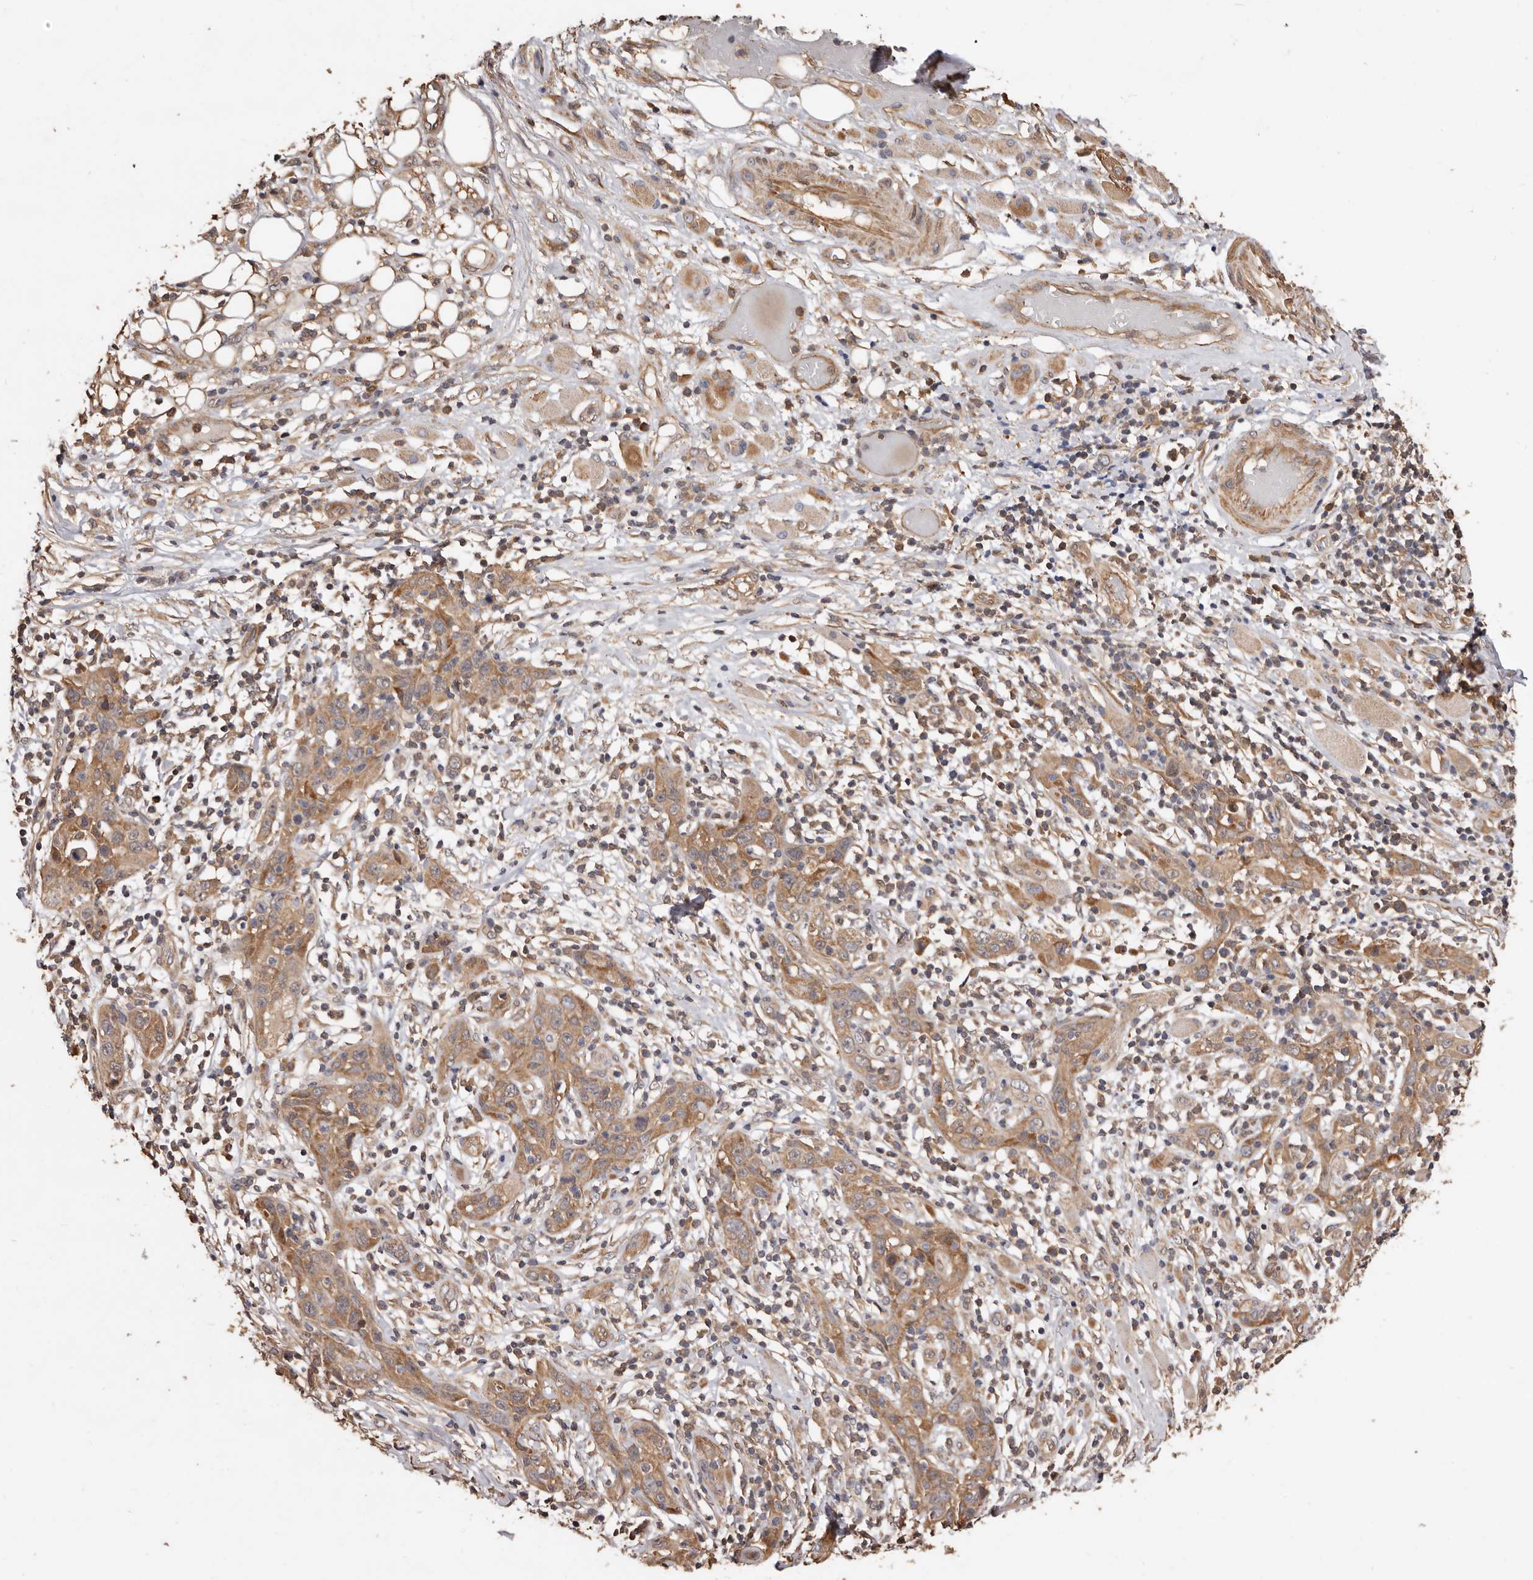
{"staining": {"intensity": "moderate", "quantity": ">75%", "location": "cytoplasmic/membranous"}, "tissue": "skin cancer", "cell_type": "Tumor cells", "image_type": "cancer", "snomed": [{"axis": "morphology", "description": "Squamous cell carcinoma, NOS"}, {"axis": "topography", "description": "Skin"}], "caption": "Brown immunohistochemical staining in skin cancer displays moderate cytoplasmic/membranous expression in approximately >75% of tumor cells.", "gene": "COQ8B", "patient": {"sex": "female", "age": 88}}